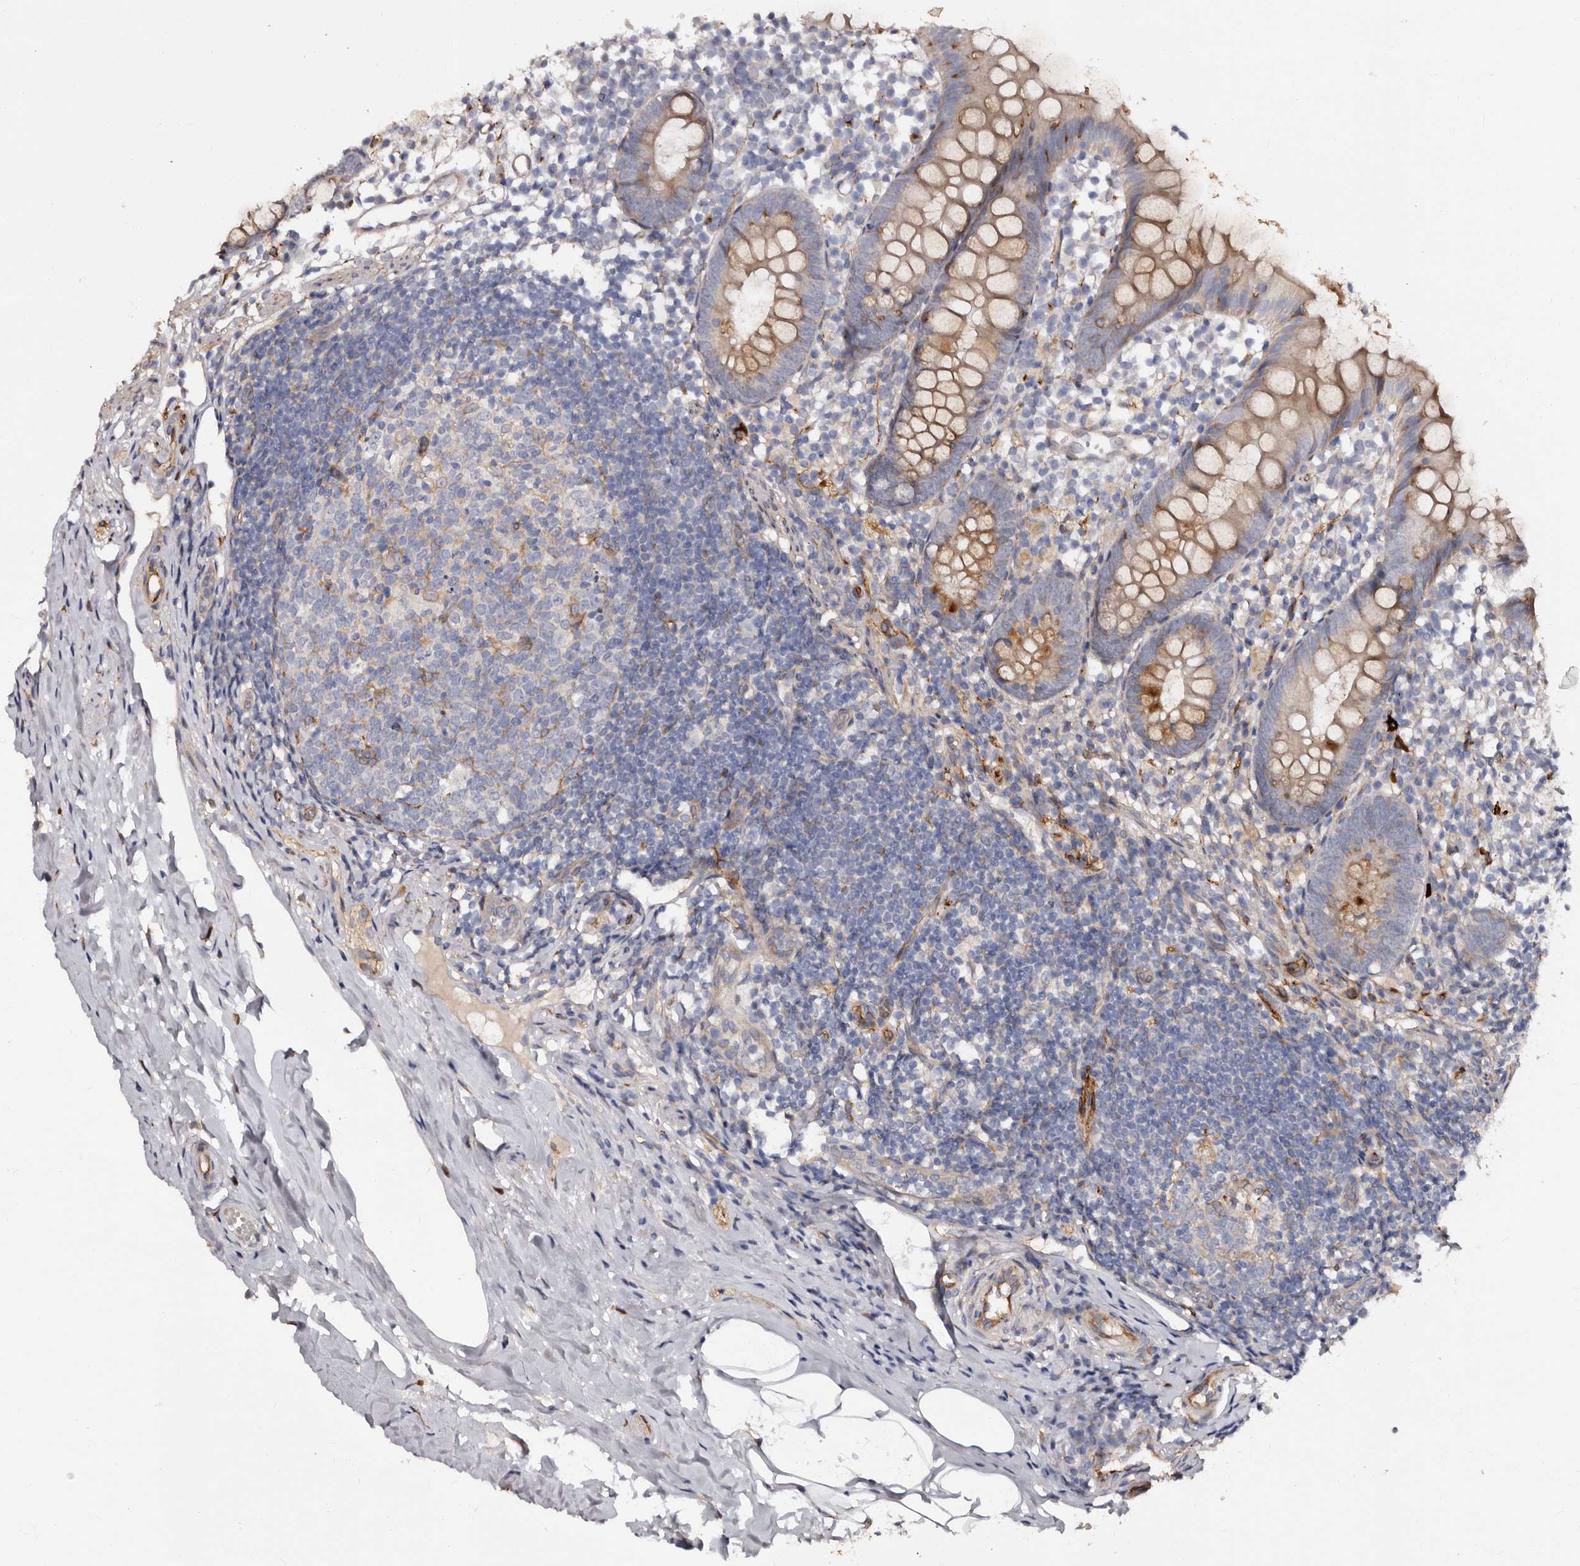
{"staining": {"intensity": "moderate", "quantity": "25%-75%", "location": "cytoplasmic/membranous"}, "tissue": "appendix", "cell_type": "Glandular cells", "image_type": "normal", "snomed": [{"axis": "morphology", "description": "Normal tissue, NOS"}, {"axis": "topography", "description": "Appendix"}], "caption": "Immunohistochemical staining of unremarkable appendix demonstrates moderate cytoplasmic/membranous protein expression in about 25%-75% of glandular cells. The protein of interest is shown in brown color, while the nuclei are stained blue.", "gene": "TBC1D22B", "patient": {"sex": "female", "age": 20}}